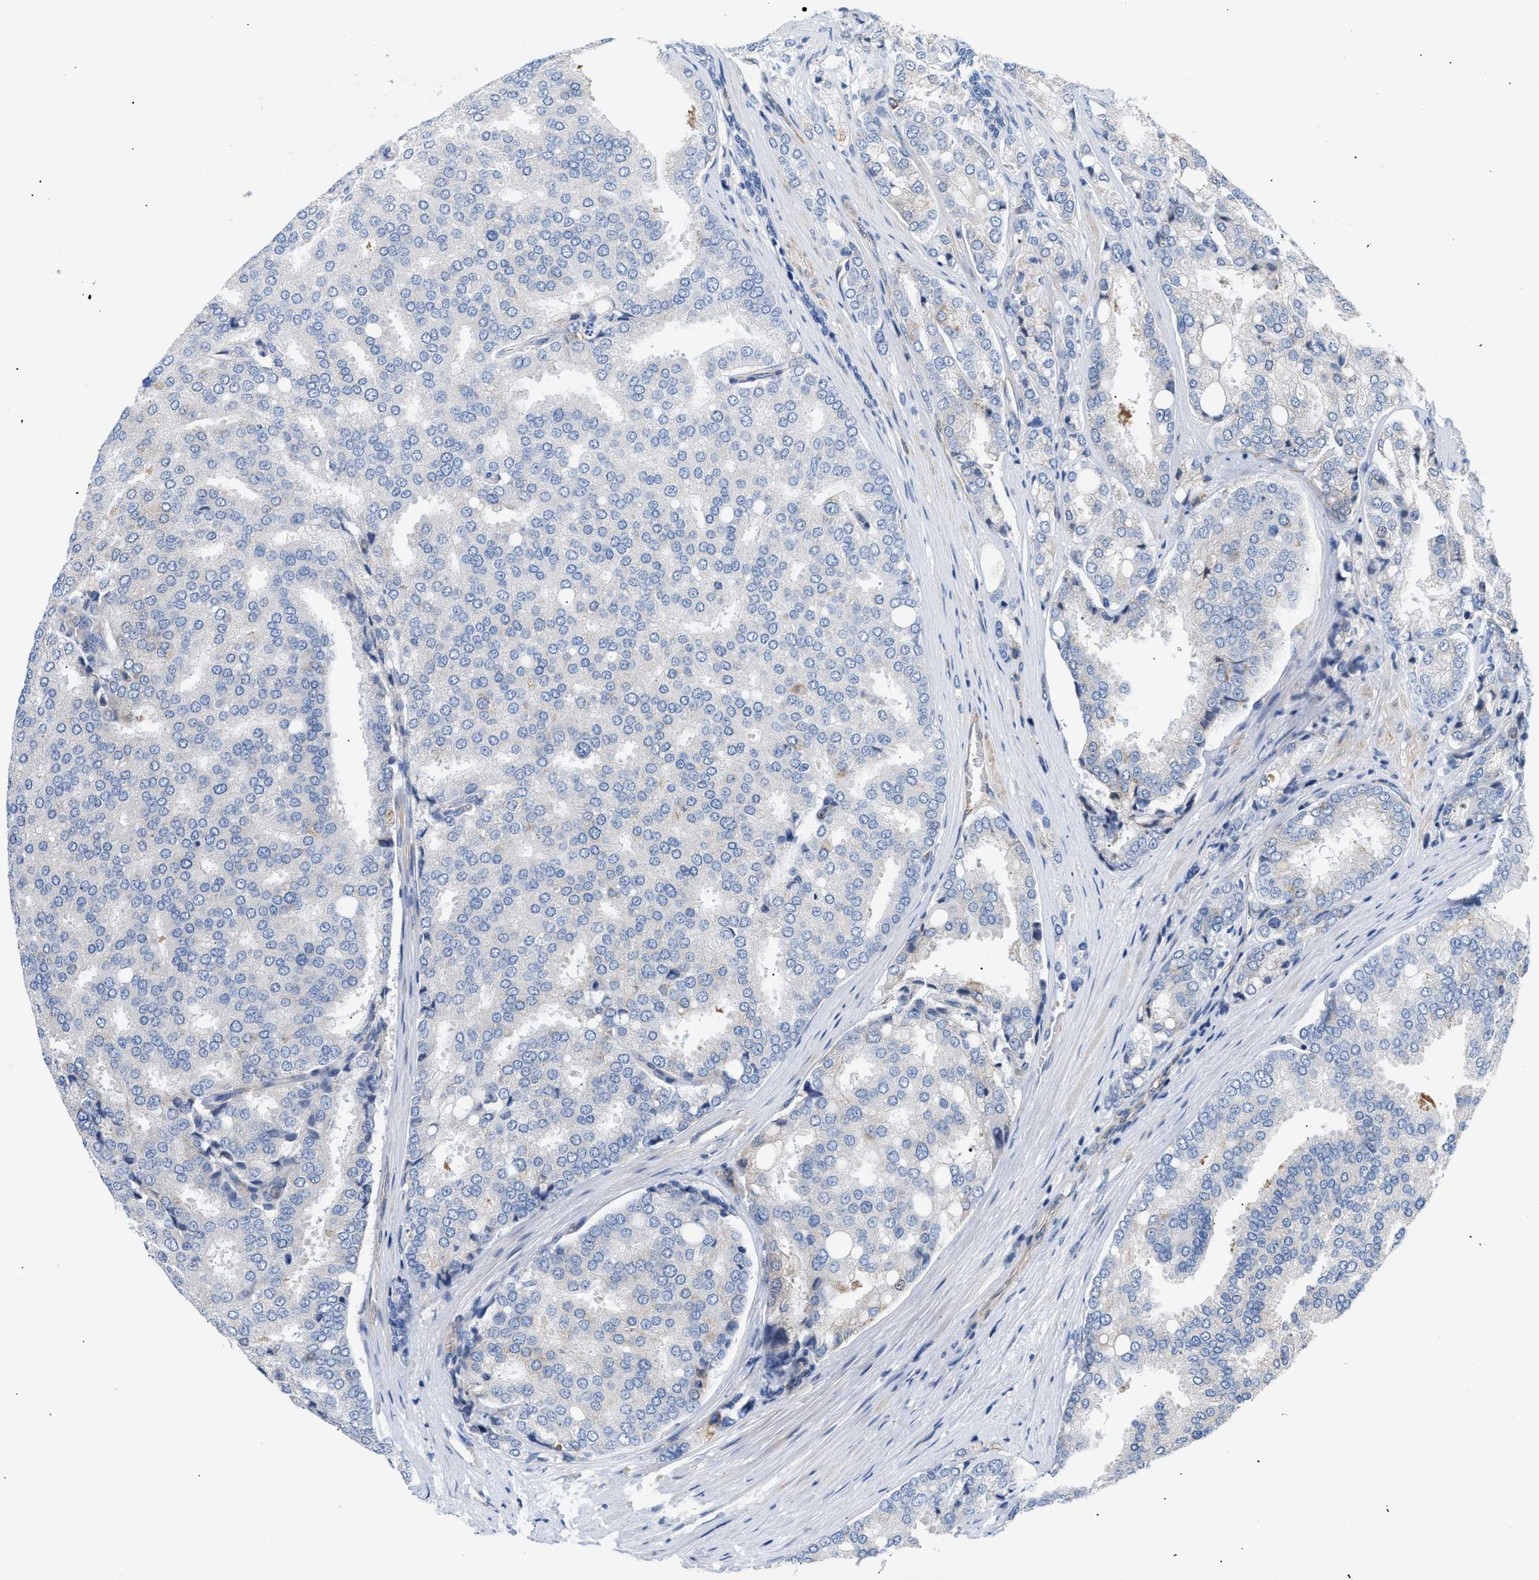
{"staining": {"intensity": "negative", "quantity": "none", "location": "none"}, "tissue": "prostate cancer", "cell_type": "Tumor cells", "image_type": "cancer", "snomed": [{"axis": "morphology", "description": "Adenocarcinoma, High grade"}, {"axis": "topography", "description": "Prostate"}], "caption": "Histopathology image shows no protein expression in tumor cells of prostate cancer tissue.", "gene": "TFPI", "patient": {"sex": "male", "age": 50}}